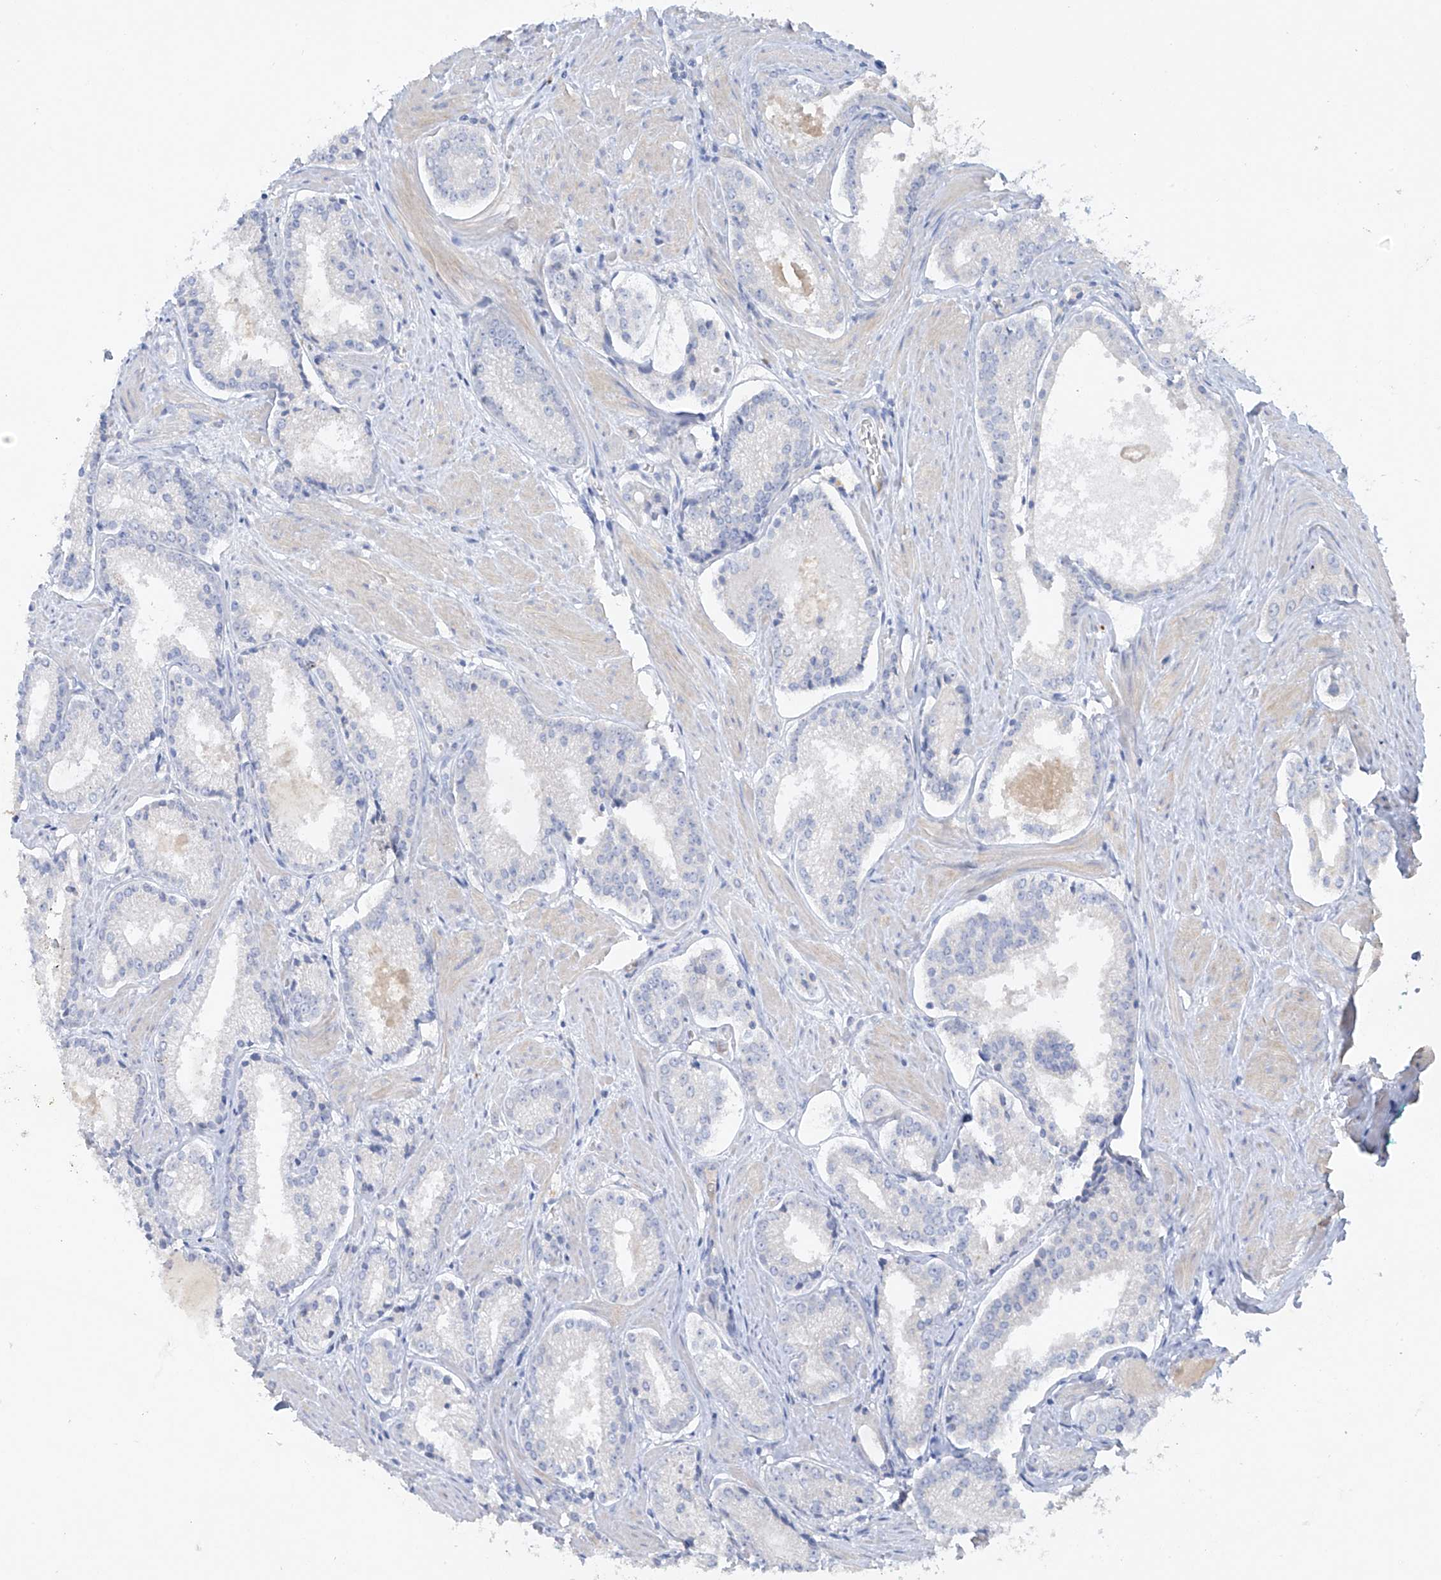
{"staining": {"intensity": "negative", "quantity": "none", "location": "none"}, "tissue": "prostate cancer", "cell_type": "Tumor cells", "image_type": "cancer", "snomed": [{"axis": "morphology", "description": "Adenocarcinoma, Low grade"}, {"axis": "topography", "description": "Prostate"}], "caption": "An image of human prostate adenocarcinoma (low-grade) is negative for staining in tumor cells.", "gene": "PRSS12", "patient": {"sex": "male", "age": 54}}